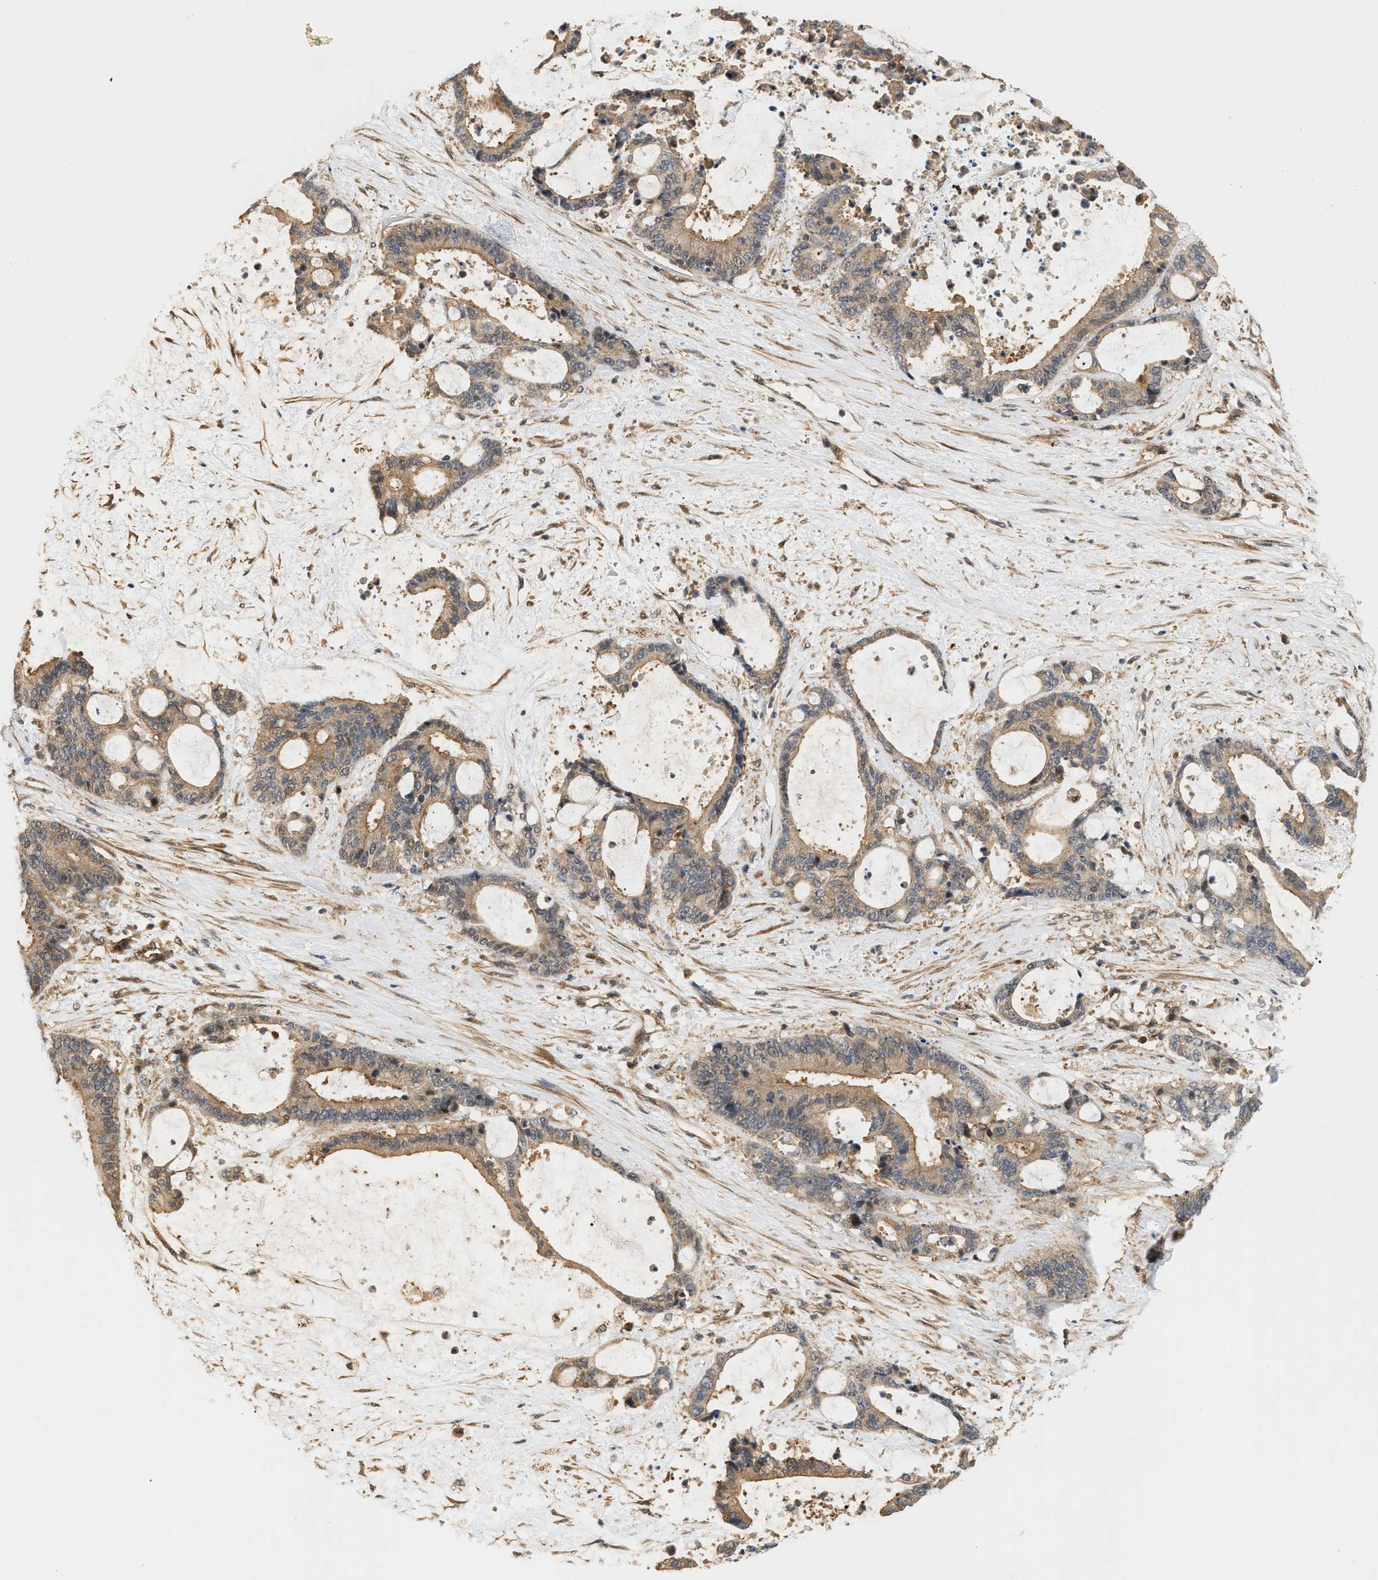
{"staining": {"intensity": "moderate", "quantity": ">75%", "location": "cytoplasmic/membranous"}, "tissue": "liver cancer", "cell_type": "Tumor cells", "image_type": "cancer", "snomed": [{"axis": "morphology", "description": "Normal tissue, NOS"}, {"axis": "morphology", "description": "Cholangiocarcinoma"}, {"axis": "topography", "description": "Liver"}, {"axis": "topography", "description": "Peripheral nerve tissue"}], "caption": "Human liver cancer (cholangiocarcinoma) stained for a protein (brown) demonstrates moderate cytoplasmic/membranous positive staining in approximately >75% of tumor cells.", "gene": "MAP2K5", "patient": {"sex": "female", "age": 73}}